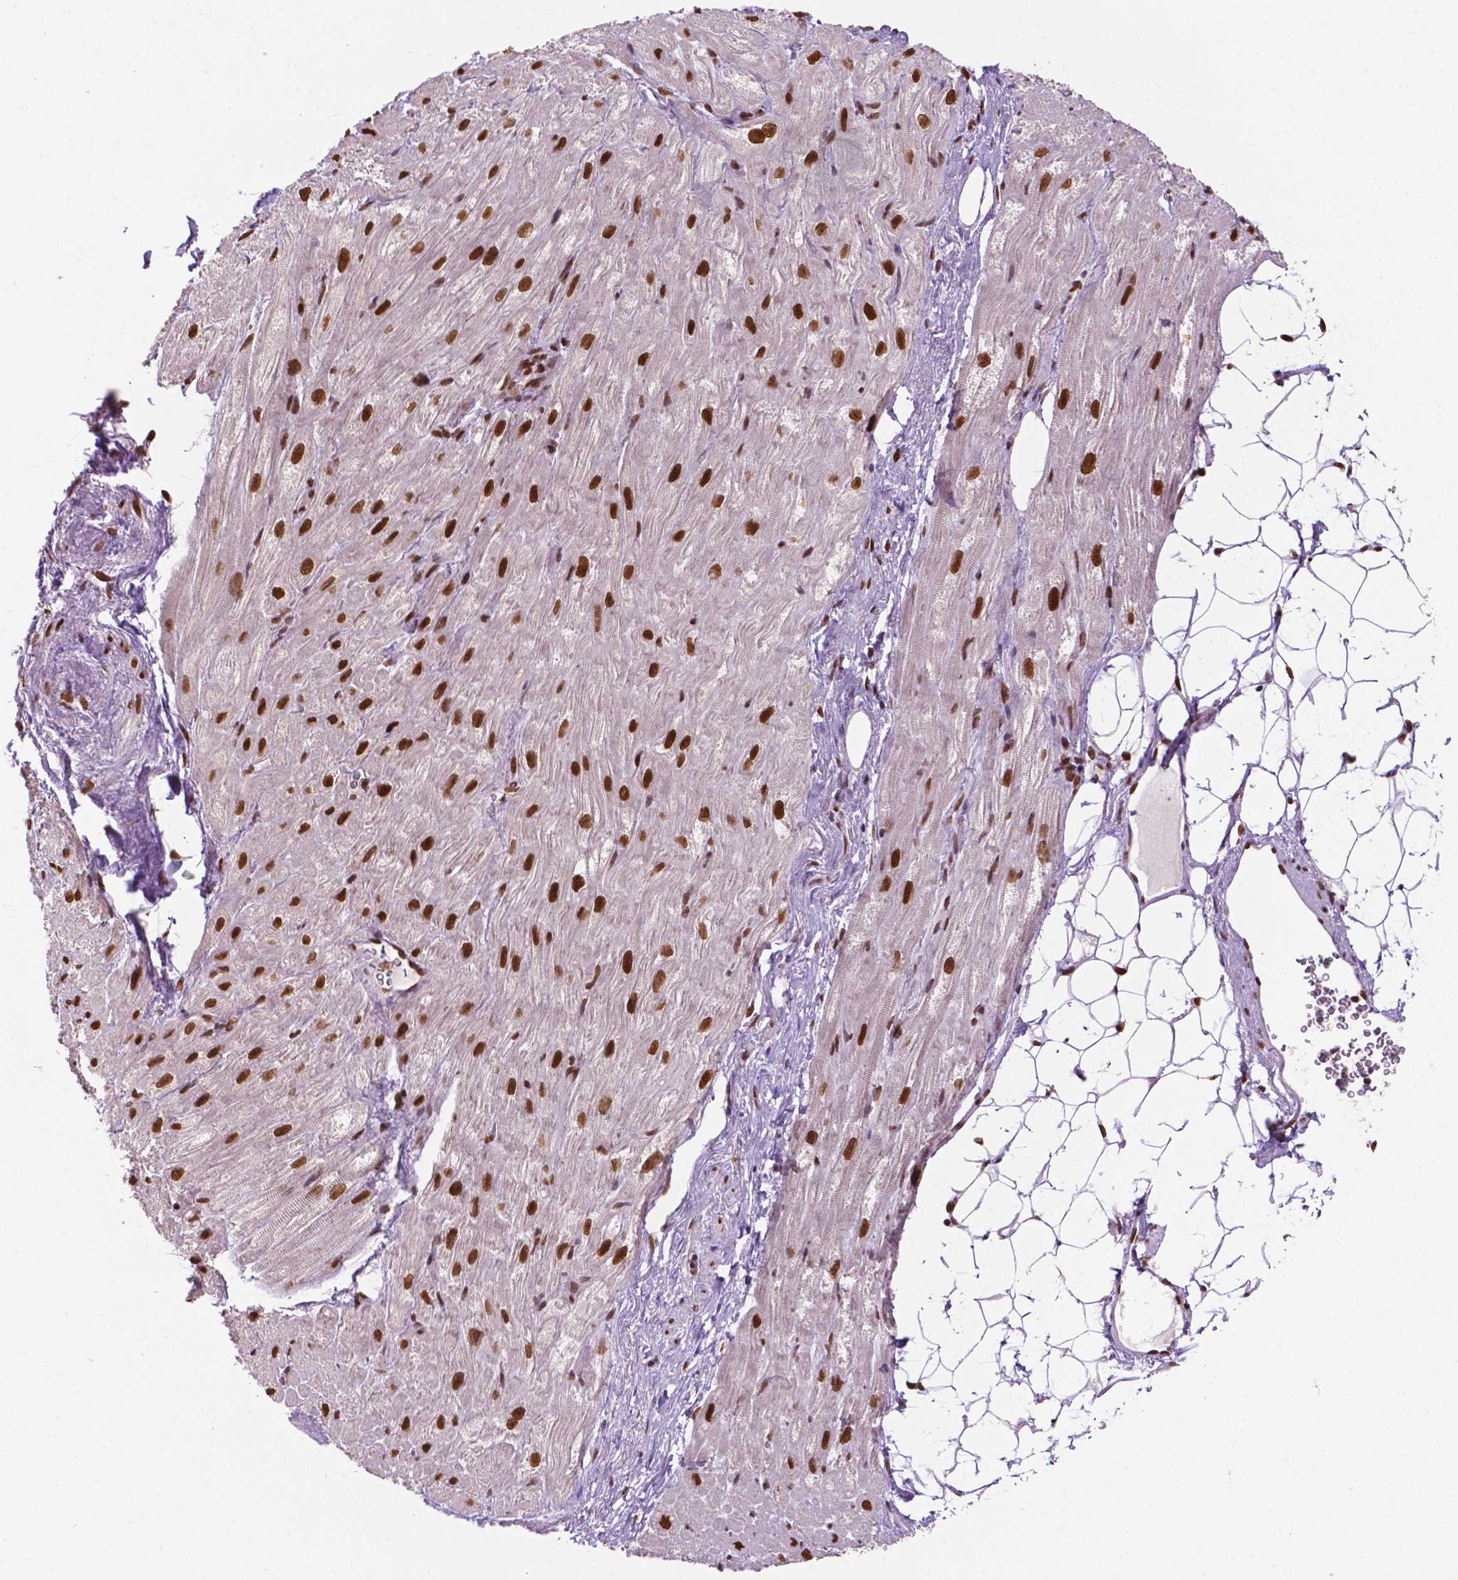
{"staining": {"intensity": "strong", "quantity": ">75%", "location": "nuclear"}, "tissue": "heart muscle", "cell_type": "Cardiomyocytes", "image_type": "normal", "snomed": [{"axis": "morphology", "description": "Normal tissue, NOS"}, {"axis": "topography", "description": "Heart"}], "caption": "Immunohistochemistry (DAB) staining of normal human heart muscle demonstrates strong nuclear protein staining in approximately >75% of cardiomyocytes. (DAB (3,3'-diaminobenzidine) IHC with brightfield microscopy, high magnification).", "gene": "MLH1", "patient": {"sex": "female", "age": 69}}